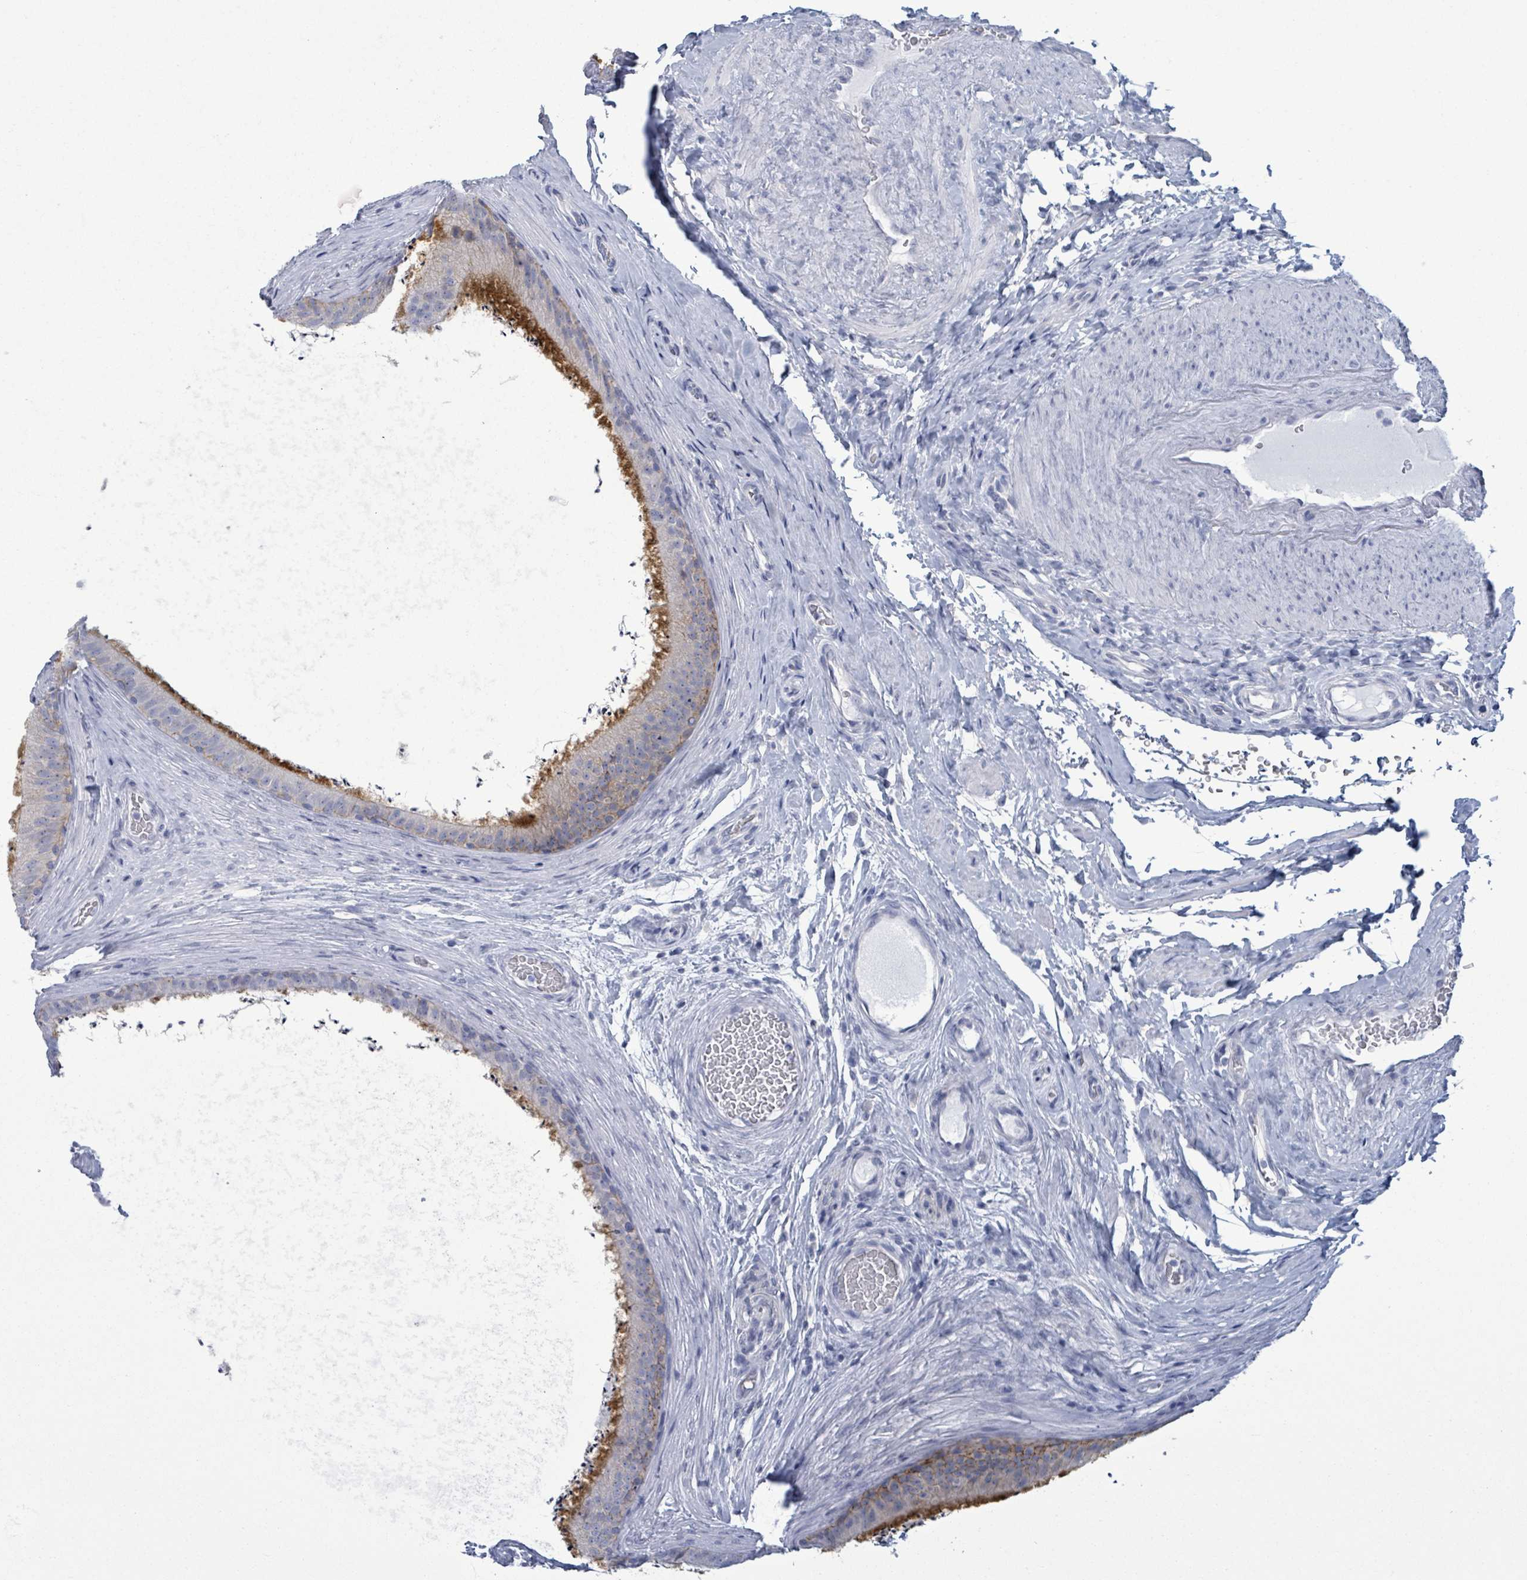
{"staining": {"intensity": "strong", "quantity": "25%-75%", "location": "cytoplasmic/membranous"}, "tissue": "epididymis", "cell_type": "Glandular cells", "image_type": "normal", "snomed": [{"axis": "morphology", "description": "Normal tissue, NOS"}, {"axis": "topography", "description": "Testis"}, {"axis": "topography", "description": "Epididymis"}], "caption": "A brown stain highlights strong cytoplasmic/membranous expression of a protein in glandular cells of normal human epididymis. The protein is stained brown, and the nuclei are stained in blue (DAB IHC with brightfield microscopy, high magnification).", "gene": "BSG", "patient": {"sex": "male", "age": 41}}